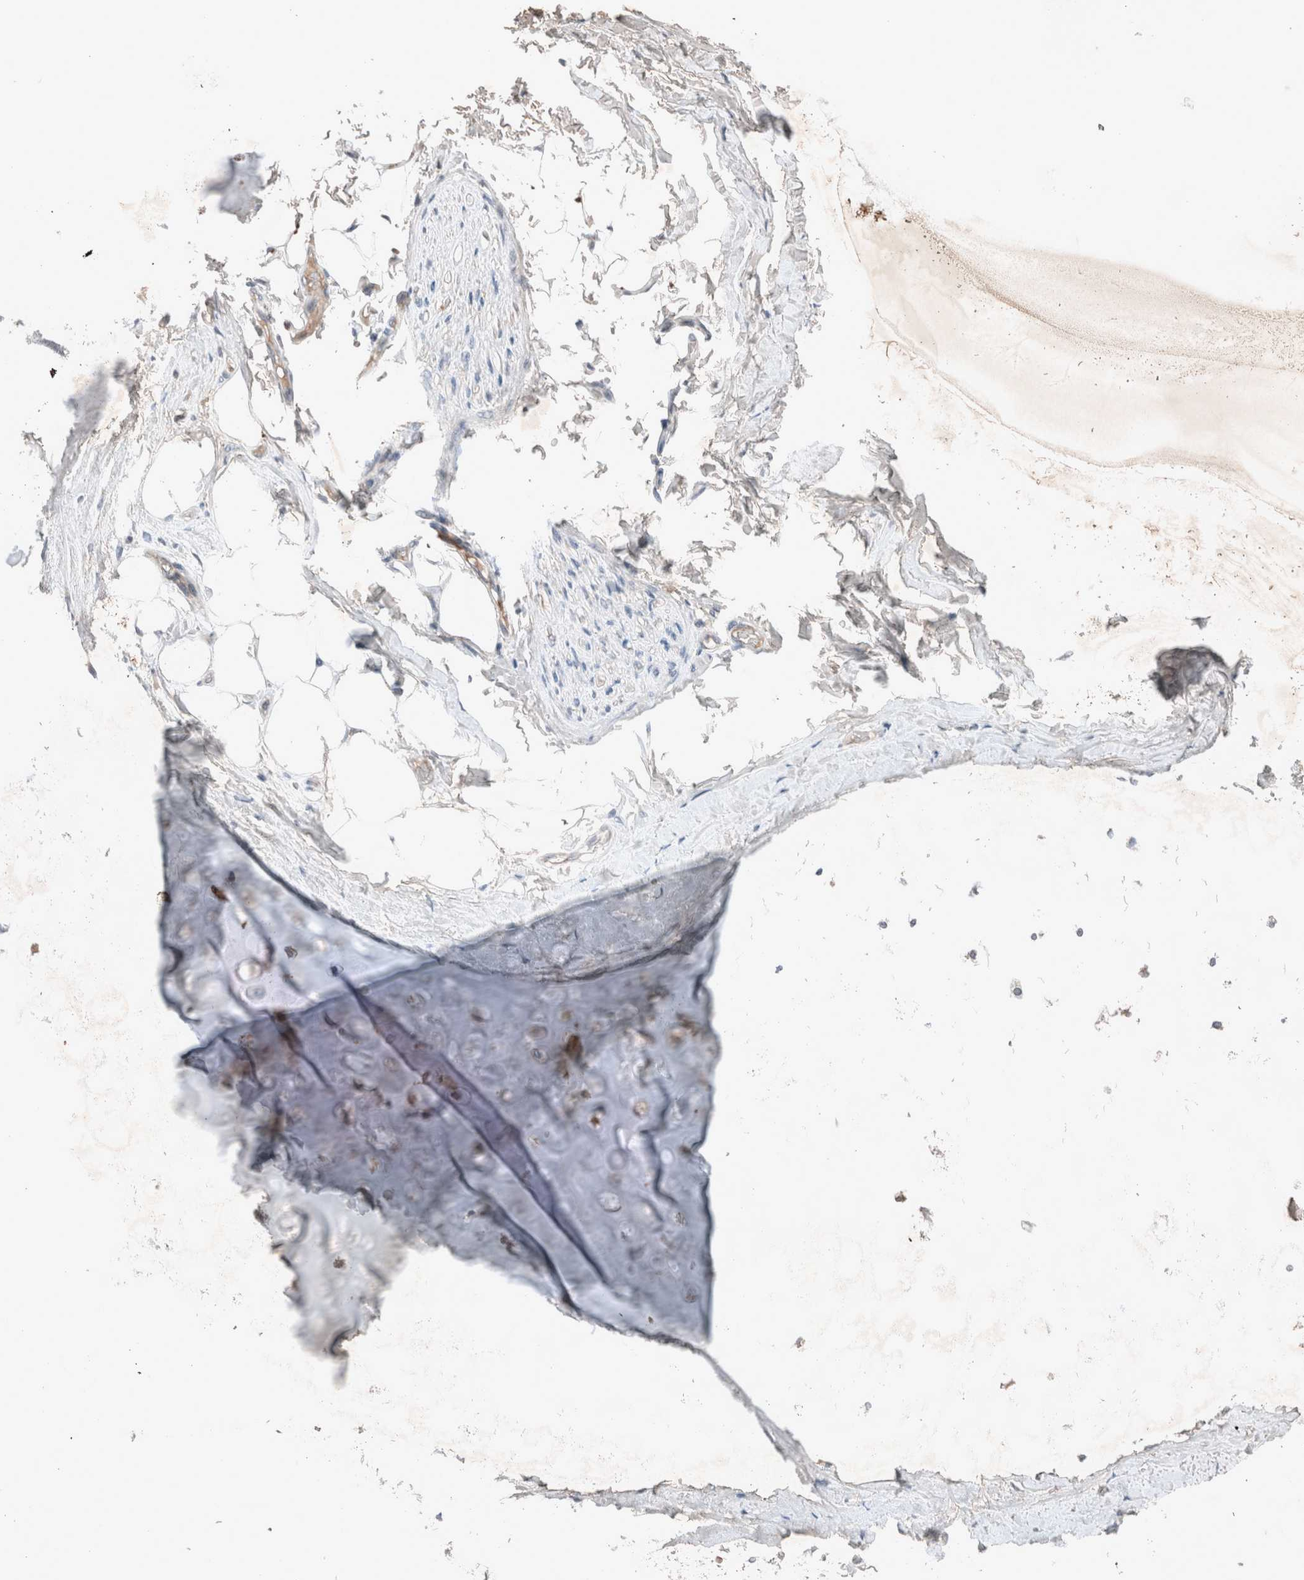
{"staining": {"intensity": "moderate", "quantity": "25%-75%", "location": "cytoplasmic/membranous"}, "tissue": "adipose tissue", "cell_type": "Adipocytes", "image_type": "normal", "snomed": [{"axis": "morphology", "description": "Normal tissue, NOS"}, {"axis": "topography", "description": "Cartilage tissue"}, {"axis": "topography", "description": "Bronchus"}], "caption": "IHC staining of unremarkable adipose tissue, which displays medium levels of moderate cytoplasmic/membranous expression in about 25%-75% of adipocytes indicating moderate cytoplasmic/membranous protein expression. The staining was performed using DAB (3,3'-diaminobenzidine) (brown) for protein detection and nuclei were counterstained in hematoxylin (blue).", "gene": "UGCG", "patient": {"sex": "female", "age": 73}}